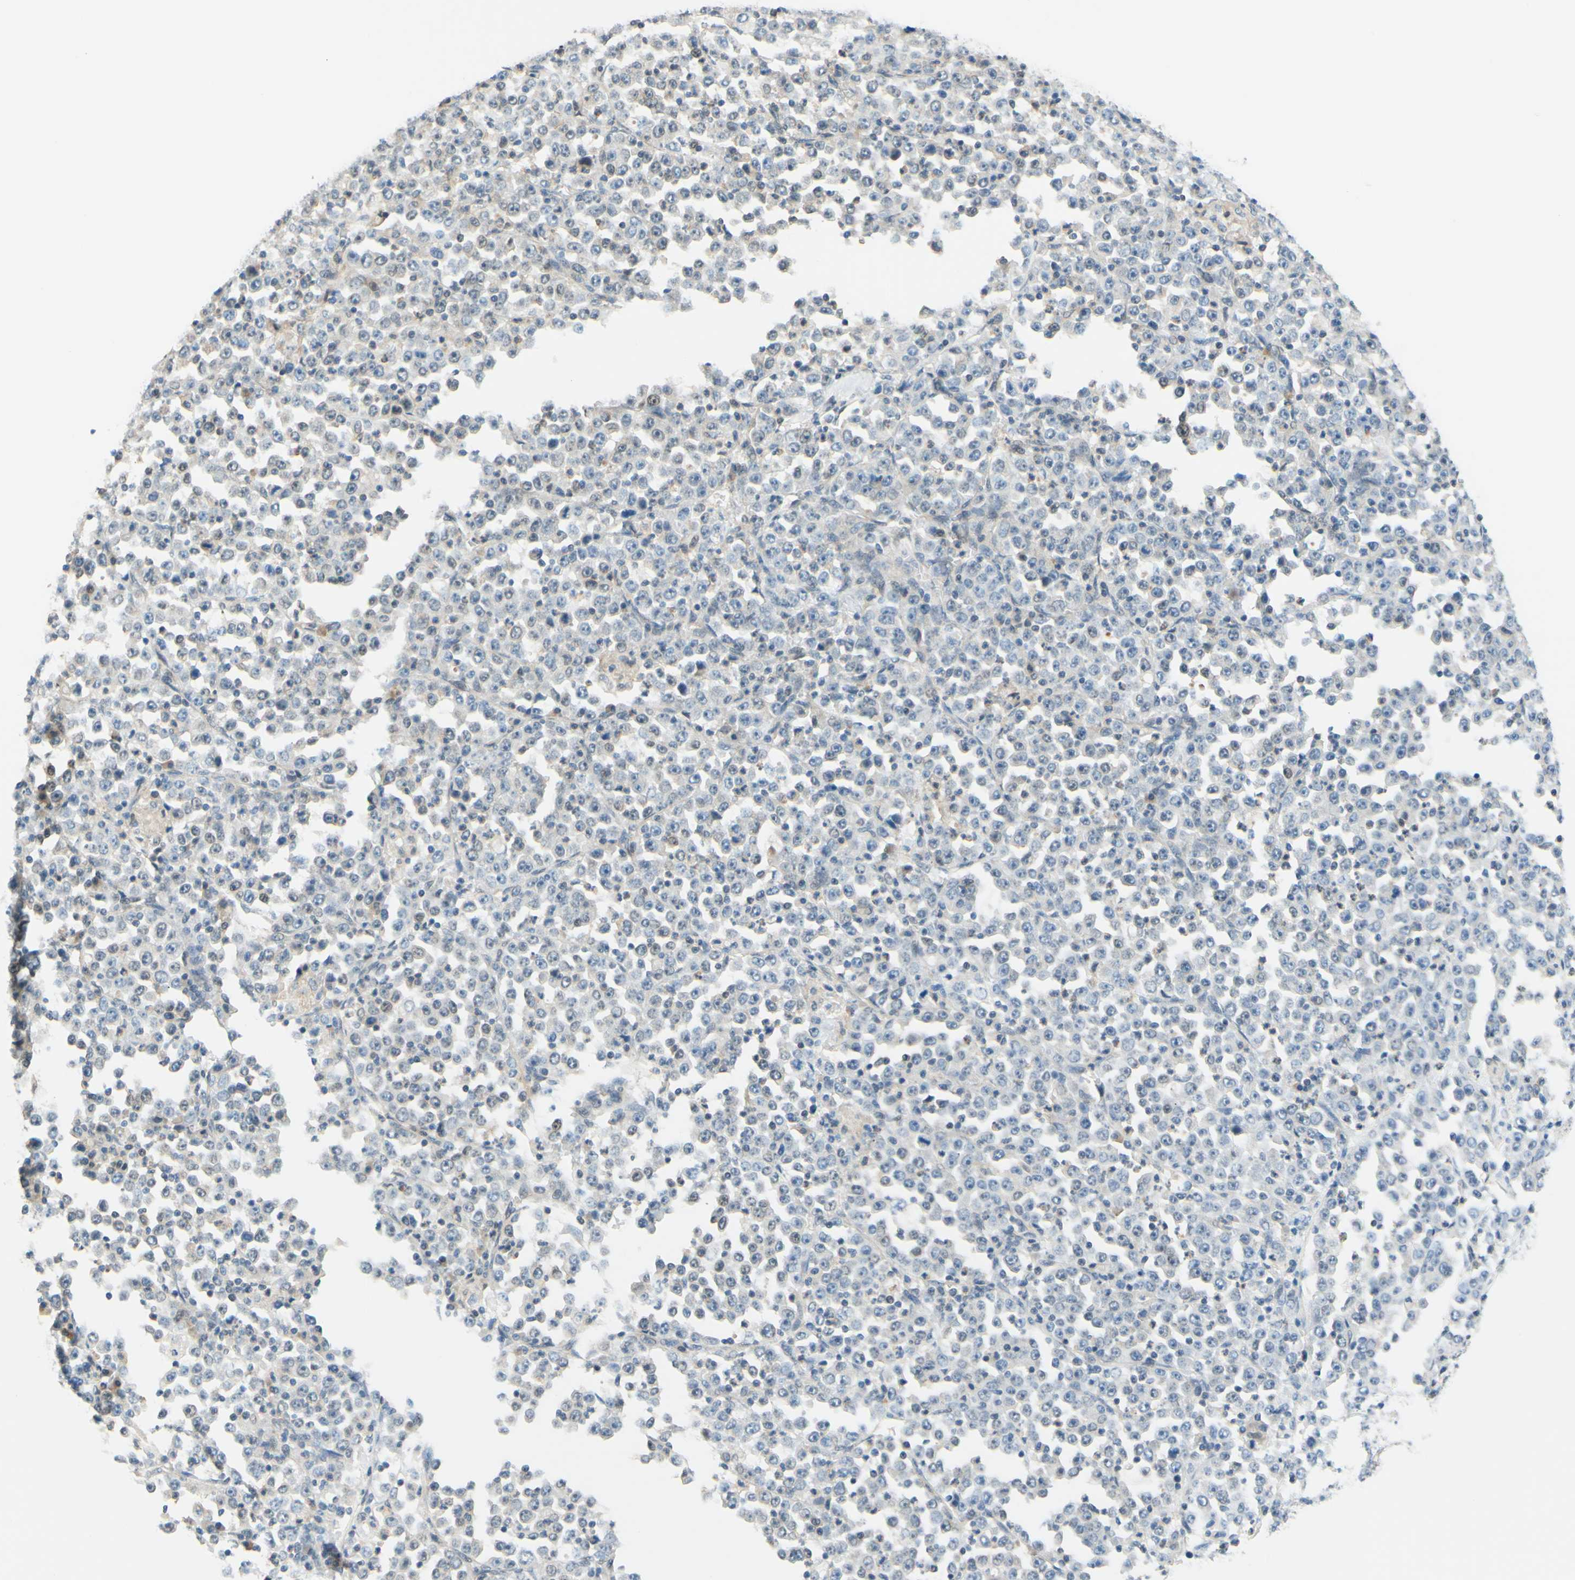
{"staining": {"intensity": "negative", "quantity": "none", "location": "none"}, "tissue": "stomach cancer", "cell_type": "Tumor cells", "image_type": "cancer", "snomed": [{"axis": "morphology", "description": "Normal tissue, NOS"}, {"axis": "morphology", "description": "Adenocarcinoma, NOS"}, {"axis": "topography", "description": "Stomach, upper"}, {"axis": "topography", "description": "Stomach"}], "caption": "Tumor cells are negative for protein expression in human adenocarcinoma (stomach). The staining was performed using DAB (3,3'-diaminobenzidine) to visualize the protein expression in brown, while the nuclei were stained in blue with hematoxylin (Magnification: 20x).", "gene": "C2CD2L", "patient": {"sex": "male", "age": 59}}